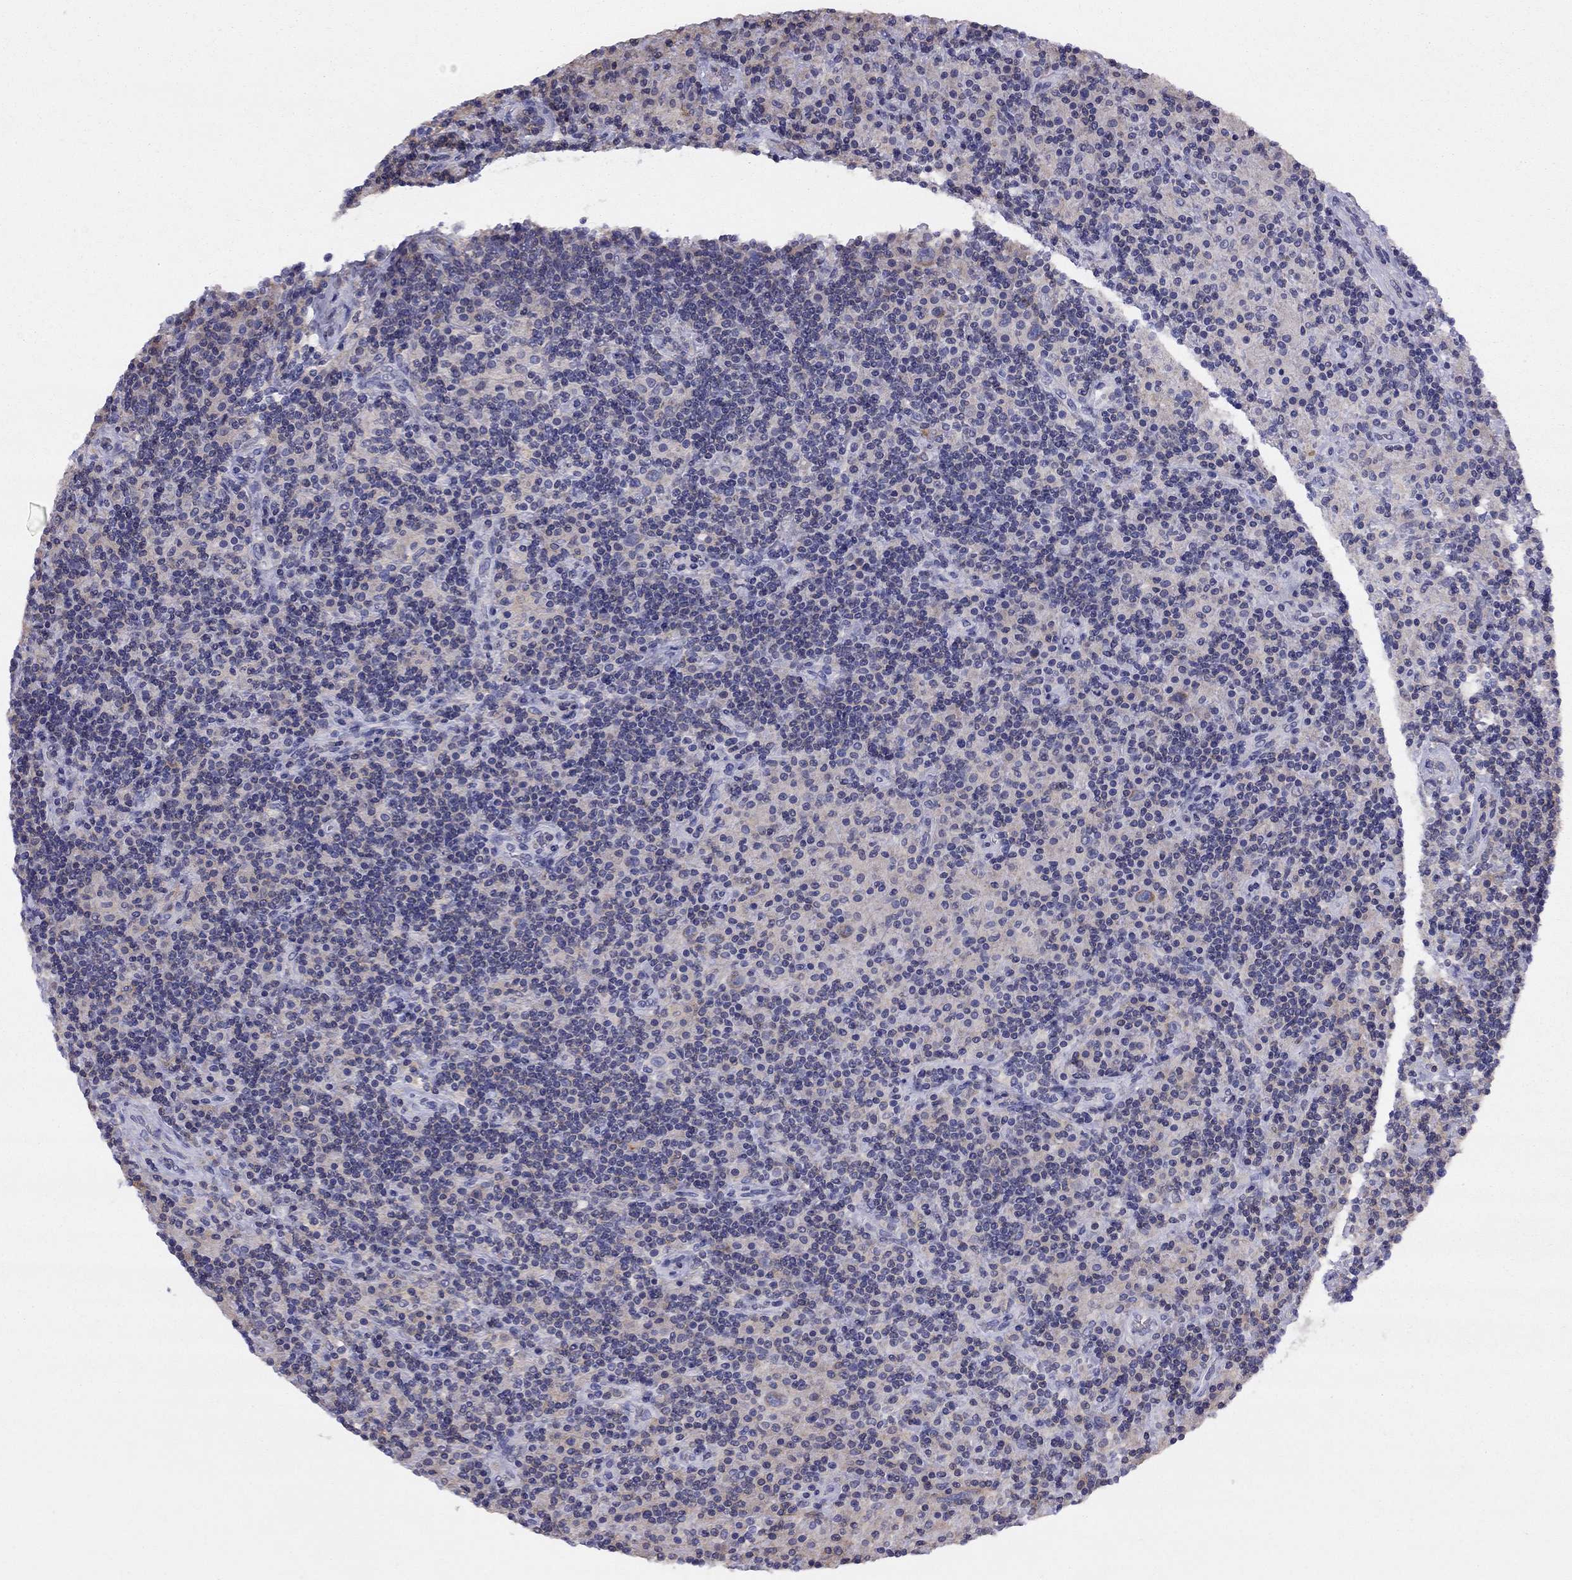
{"staining": {"intensity": "weak", "quantity": "<25%", "location": "cytoplasmic/membranous"}, "tissue": "lymphoma", "cell_type": "Tumor cells", "image_type": "cancer", "snomed": [{"axis": "morphology", "description": "Hodgkin's disease, NOS"}, {"axis": "topography", "description": "Lymph node"}], "caption": "IHC image of neoplastic tissue: human lymphoma stained with DAB (3,3'-diaminobenzidine) exhibits no significant protein expression in tumor cells.", "gene": "CITED1", "patient": {"sex": "male", "age": 70}}